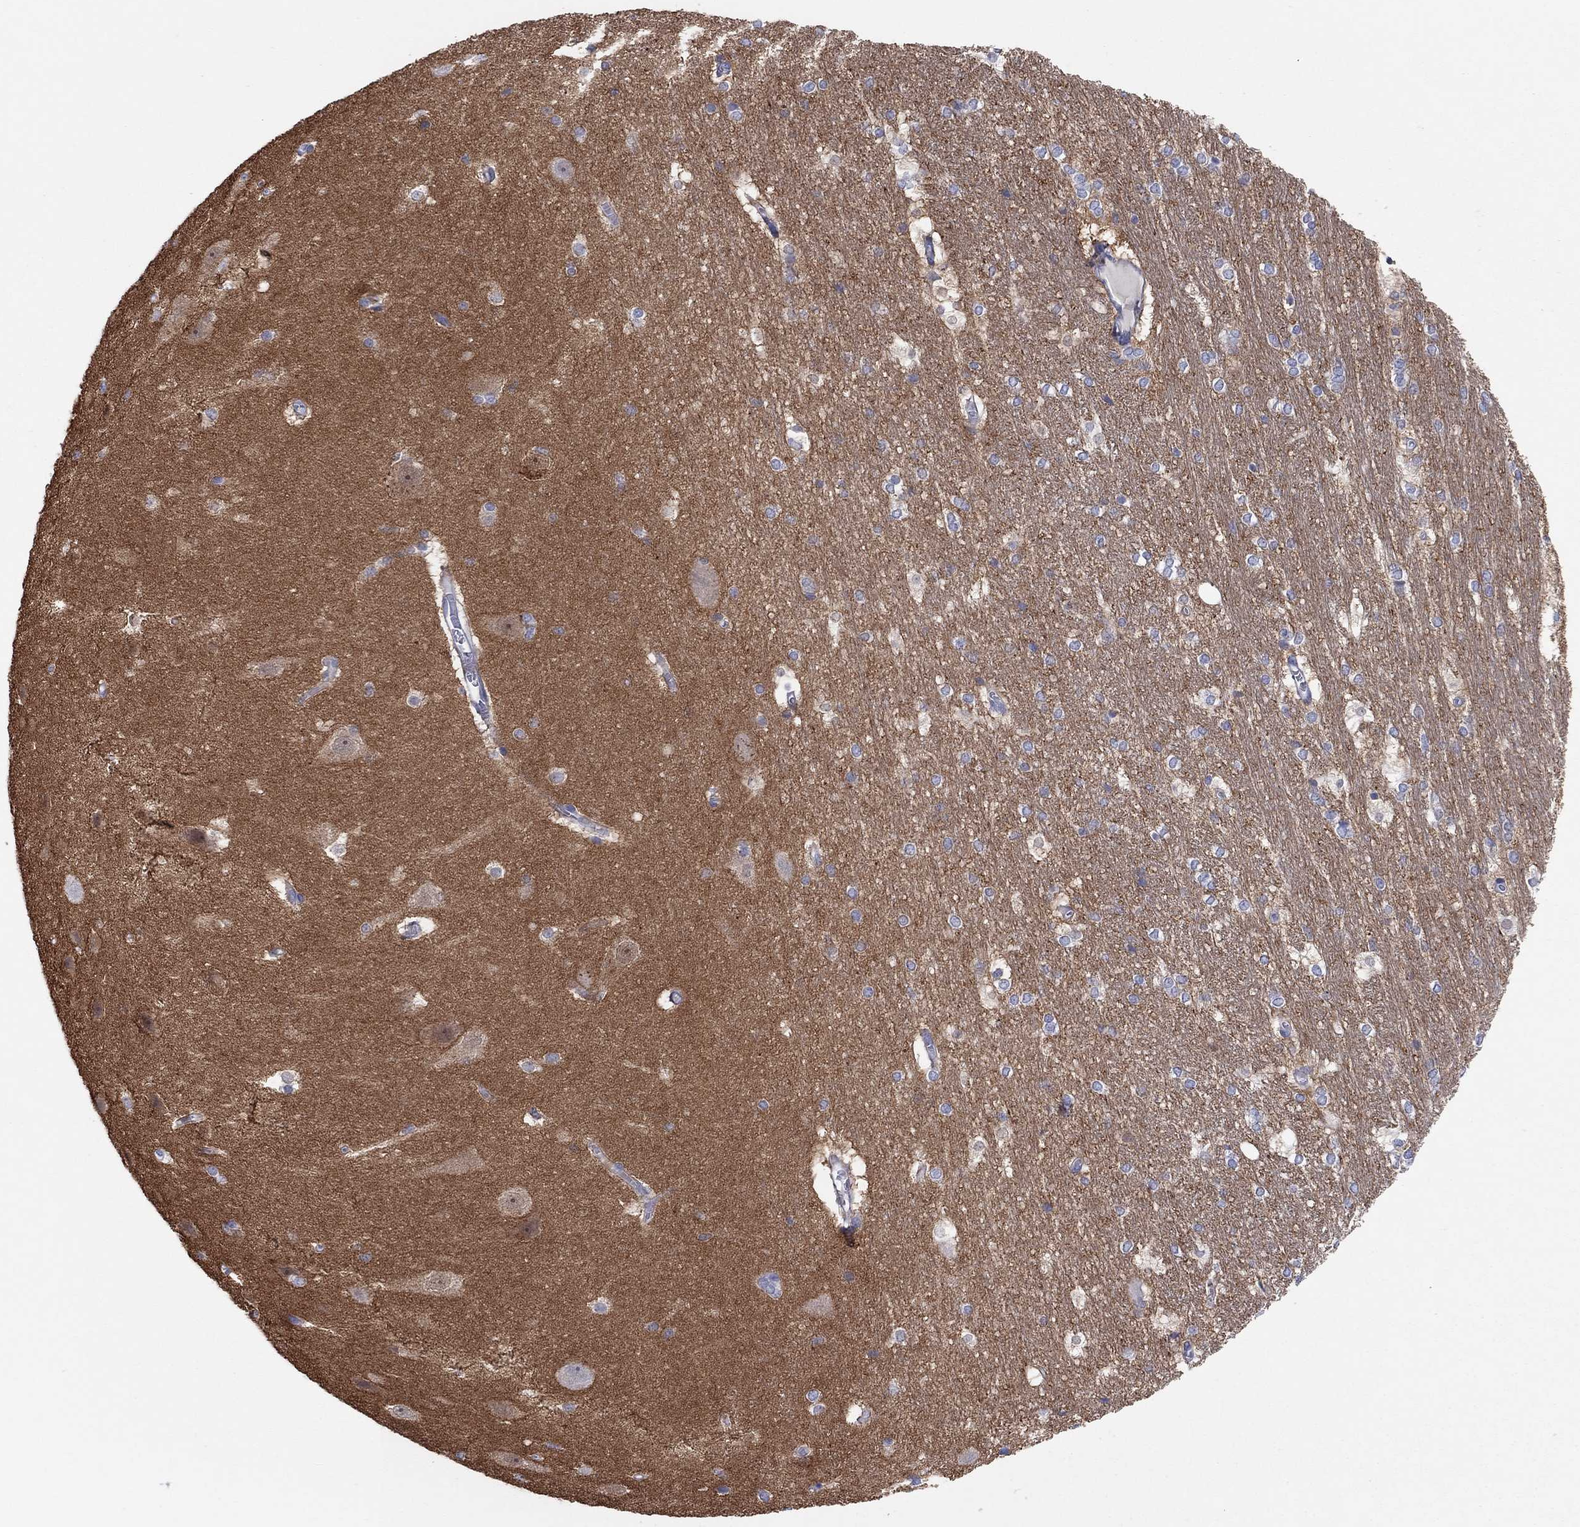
{"staining": {"intensity": "negative", "quantity": "none", "location": "none"}, "tissue": "hippocampus", "cell_type": "Glial cells", "image_type": "normal", "snomed": [{"axis": "morphology", "description": "Normal tissue, NOS"}, {"axis": "topography", "description": "Cerebral cortex"}, {"axis": "topography", "description": "Hippocampus"}], "caption": "Hippocampus stained for a protein using IHC shows no staining glial cells.", "gene": "CPNE6", "patient": {"sex": "female", "age": 19}}